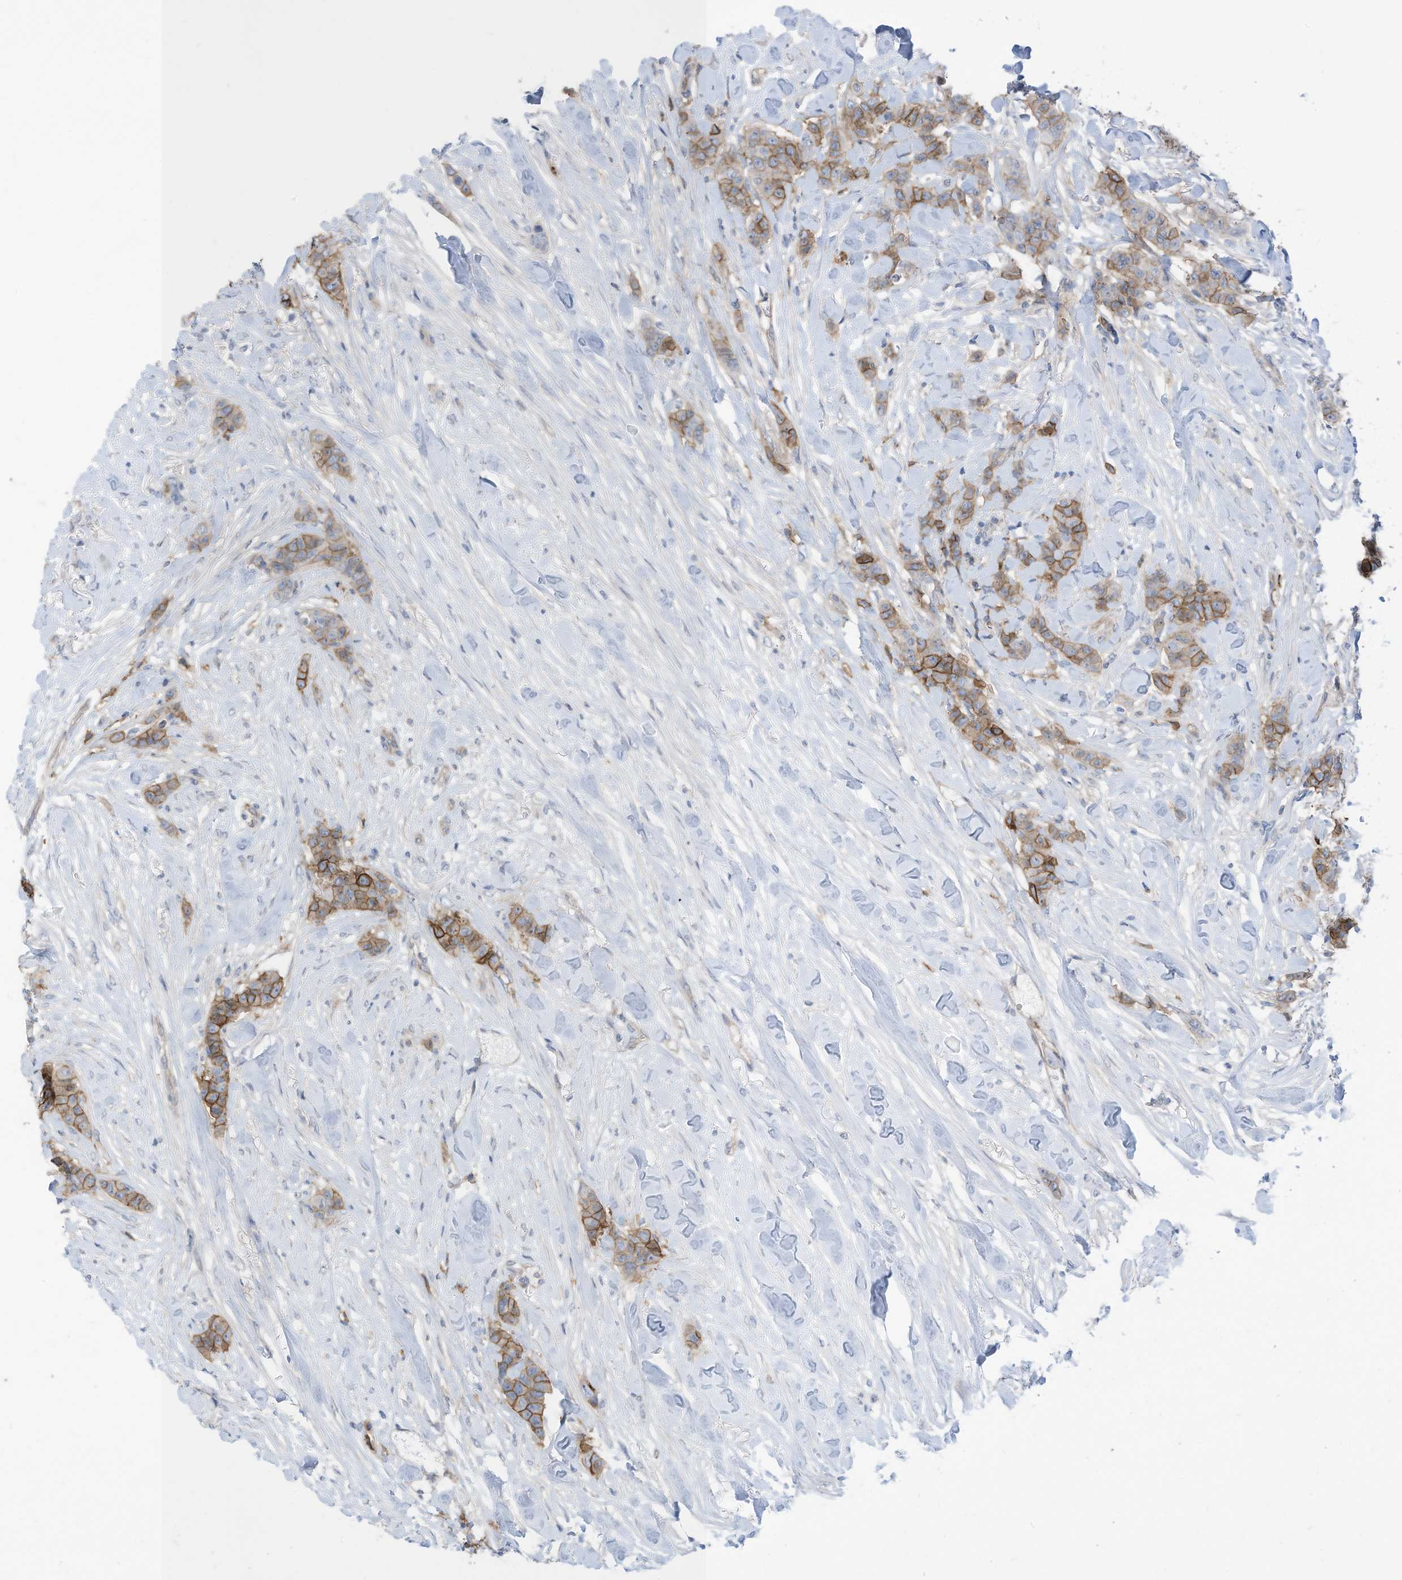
{"staining": {"intensity": "moderate", "quantity": ">75%", "location": "cytoplasmic/membranous"}, "tissue": "breast cancer", "cell_type": "Tumor cells", "image_type": "cancer", "snomed": [{"axis": "morphology", "description": "Duct carcinoma"}, {"axis": "topography", "description": "Breast"}], "caption": "An image showing moderate cytoplasmic/membranous expression in approximately >75% of tumor cells in breast invasive ductal carcinoma, as visualized by brown immunohistochemical staining.", "gene": "SLC1A5", "patient": {"sex": "female", "age": 40}}